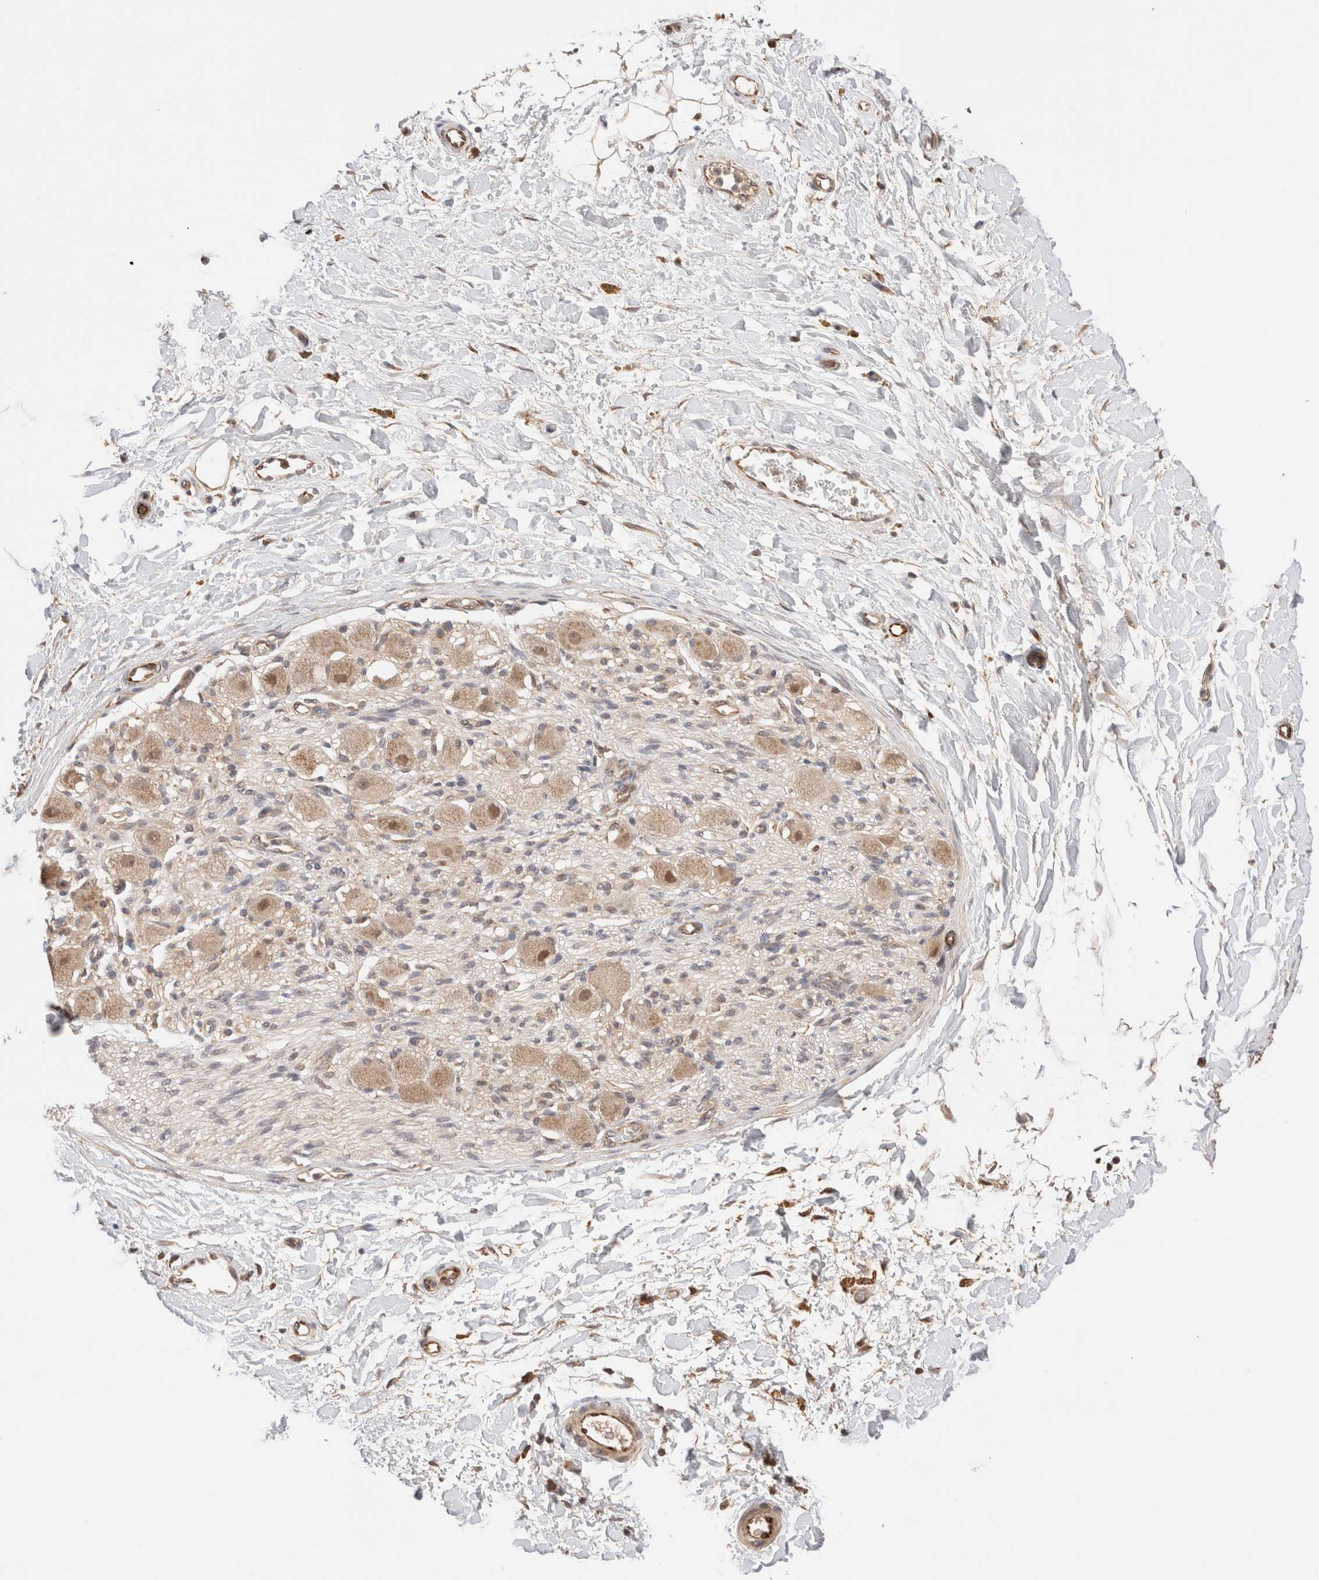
{"staining": {"intensity": "moderate", "quantity": ">75%", "location": "cytoplasmic/membranous"}, "tissue": "adipose tissue", "cell_type": "Adipocytes", "image_type": "normal", "snomed": [{"axis": "morphology", "description": "Normal tissue, NOS"}, {"axis": "topography", "description": "Kidney"}, {"axis": "topography", "description": "Peripheral nerve tissue"}], "caption": "Immunohistochemistry (IHC) photomicrograph of unremarkable adipose tissue: human adipose tissue stained using IHC demonstrates medium levels of moderate protein expression localized specifically in the cytoplasmic/membranous of adipocytes, appearing as a cytoplasmic/membranous brown color.", "gene": "SIKE1", "patient": {"sex": "male", "age": 7}}